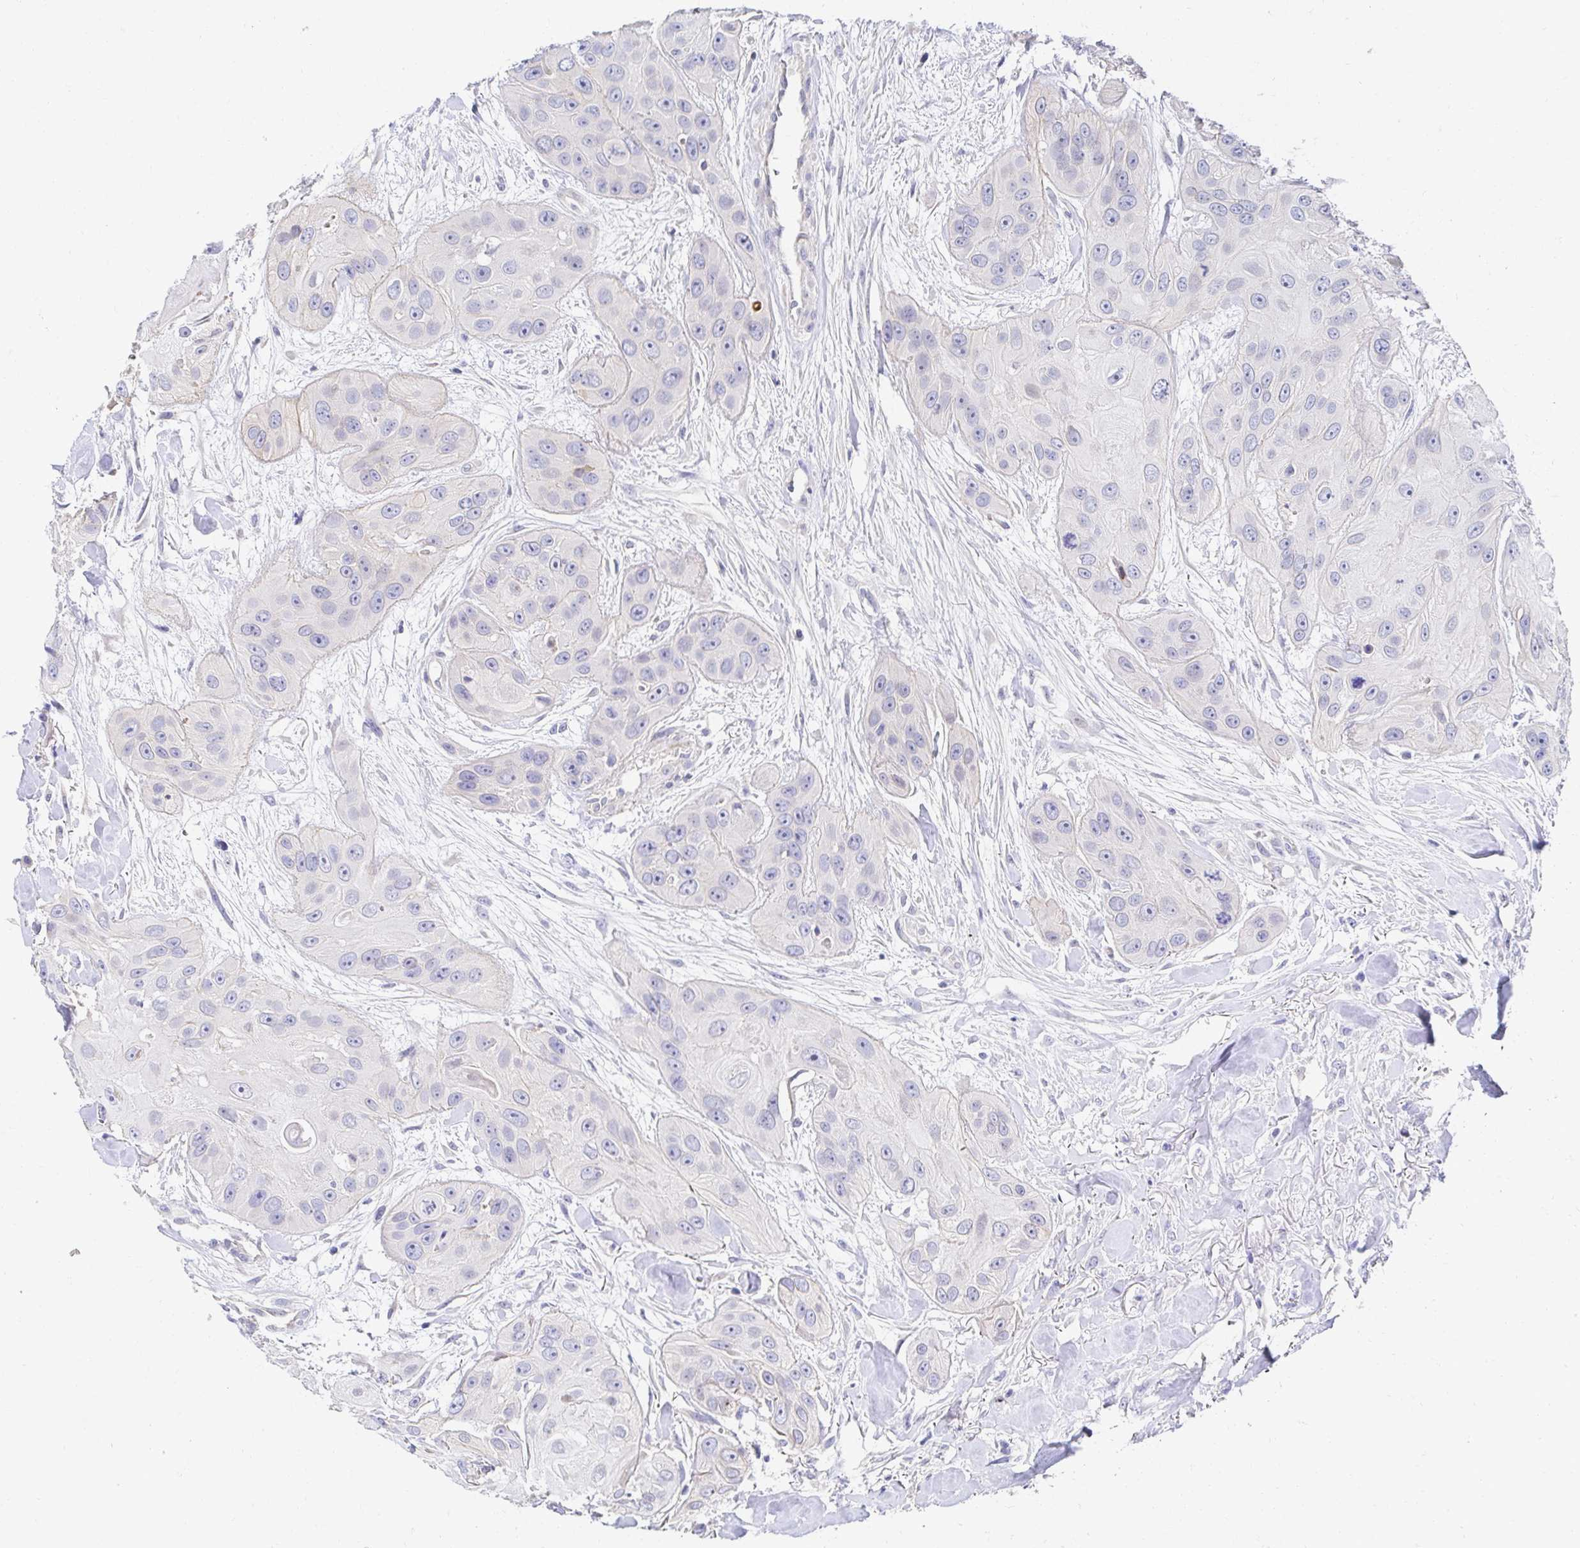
{"staining": {"intensity": "negative", "quantity": "none", "location": "none"}, "tissue": "head and neck cancer", "cell_type": "Tumor cells", "image_type": "cancer", "snomed": [{"axis": "morphology", "description": "Squamous cell carcinoma, NOS"}, {"axis": "topography", "description": "Oral tissue"}, {"axis": "topography", "description": "Head-Neck"}], "caption": "IHC of squamous cell carcinoma (head and neck) shows no expression in tumor cells. (Stains: DAB immunohistochemistry (IHC) with hematoxylin counter stain, Microscopy: brightfield microscopy at high magnification).", "gene": "AKAP14", "patient": {"sex": "male", "age": 77}}